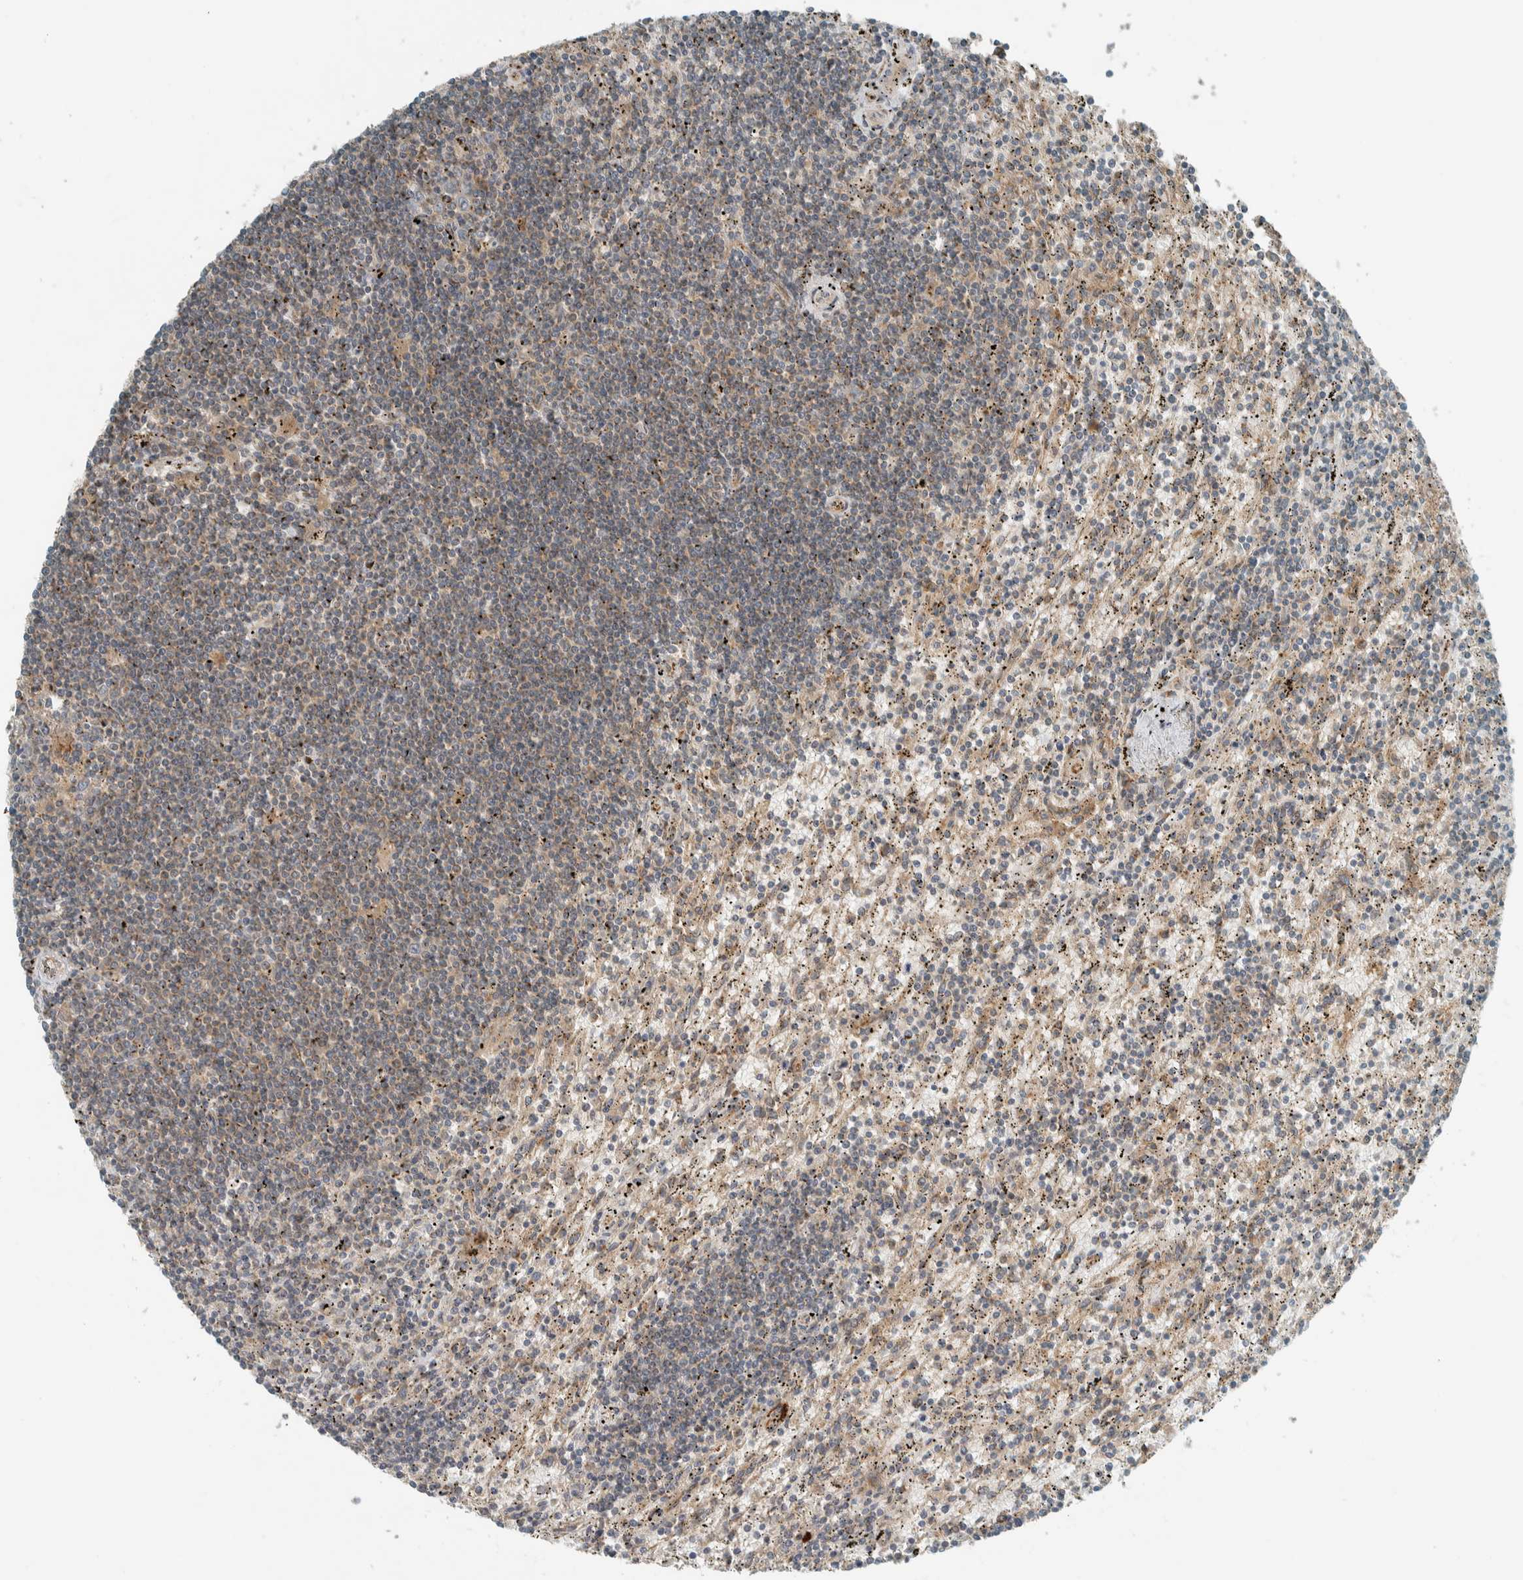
{"staining": {"intensity": "weak", "quantity": ">75%", "location": "cytoplasmic/membranous"}, "tissue": "lymphoma", "cell_type": "Tumor cells", "image_type": "cancer", "snomed": [{"axis": "morphology", "description": "Malignant lymphoma, non-Hodgkin's type, Low grade"}, {"axis": "topography", "description": "Spleen"}], "caption": "Approximately >75% of tumor cells in human low-grade malignant lymphoma, non-Hodgkin's type reveal weak cytoplasmic/membranous protein positivity as visualized by brown immunohistochemical staining.", "gene": "EXOC7", "patient": {"sex": "male", "age": 76}}